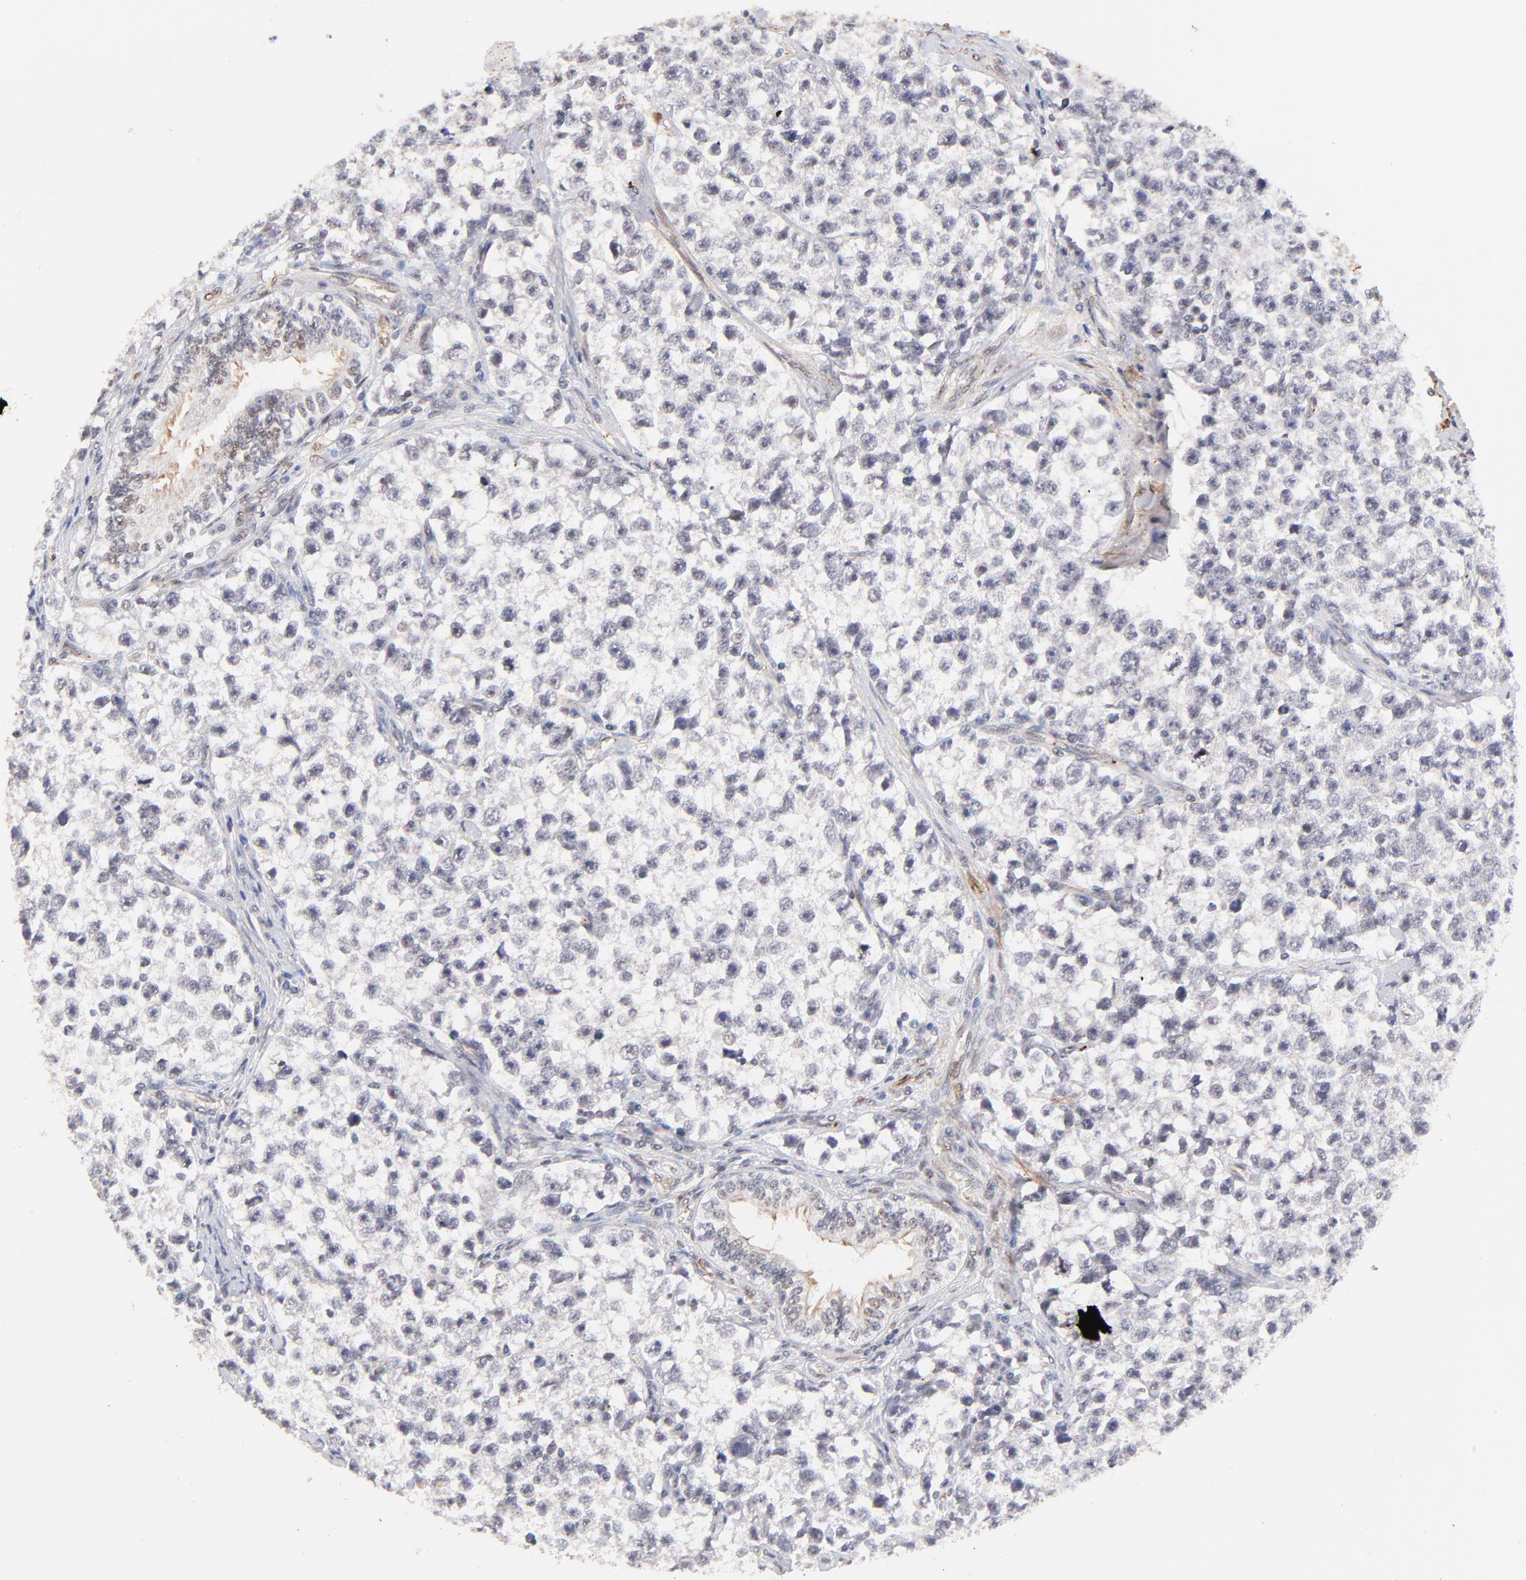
{"staining": {"intensity": "weak", "quantity": "<25%", "location": "nuclear"}, "tissue": "testis cancer", "cell_type": "Tumor cells", "image_type": "cancer", "snomed": [{"axis": "morphology", "description": "Seminoma, NOS"}, {"axis": "morphology", "description": "Carcinoma, Embryonal, NOS"}, {"axis": "topography", "description": "Testis"}], "caption": "A high-resolution image shows immunohistochemistry (IHC) staining of testis cancer (embryonal carcinoma), which displays no significant staining in tumor cells.", "gene": "ZFP92", "patient": {"sex": "male", "age": 30}}